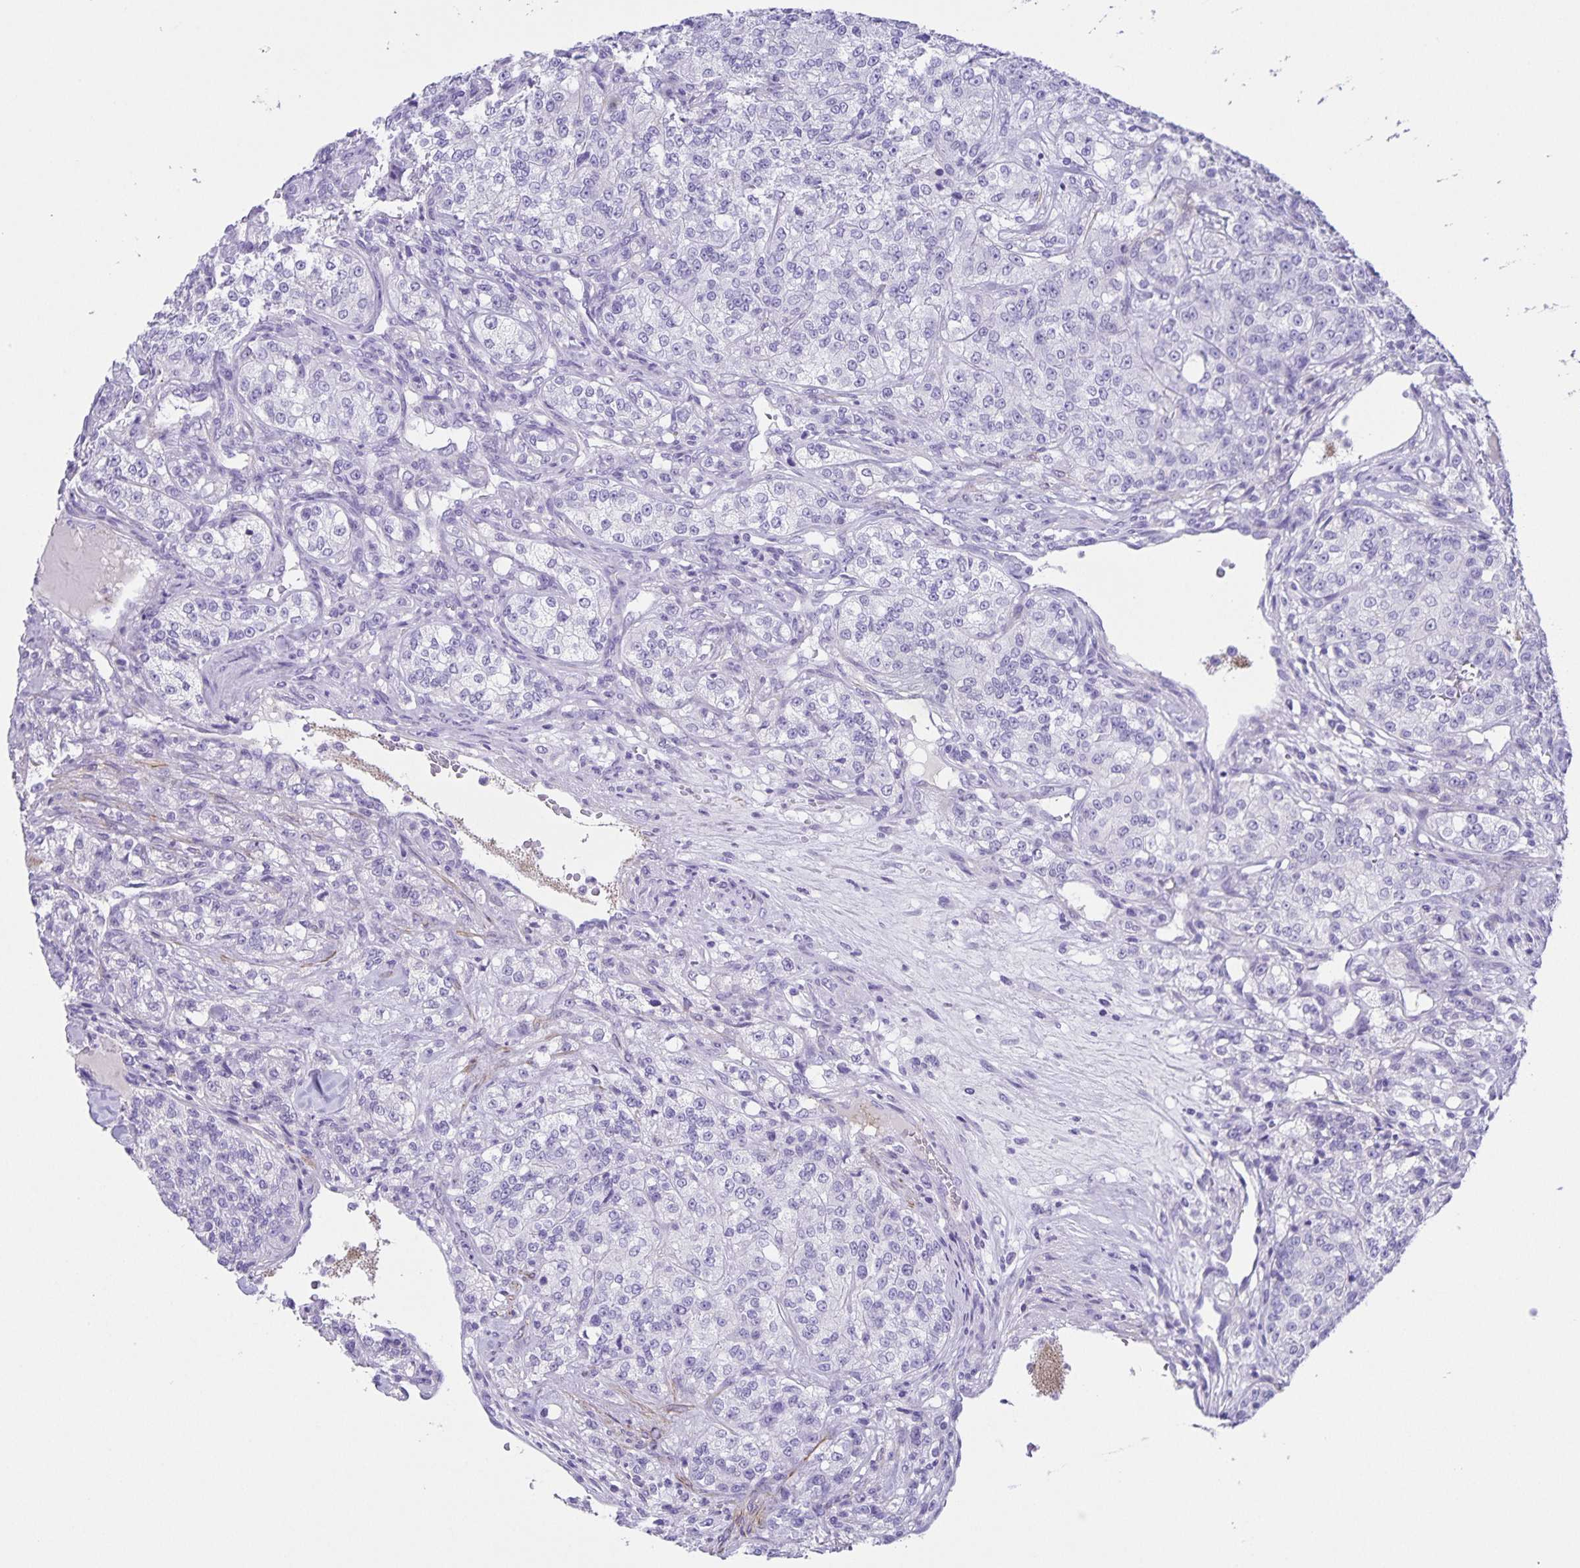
{"staining": {"intensity": "negative", "quantity": "none", "location": "none"}, "tissue": "renal cancer", "cell_type": "Tumor cells", "image_type": "cancer", "snomed": [{"axis": "morphology", "description": "Adenocarcinoma, NOS"}, {"axis": "topography", "description": "Kidney"}], "caption": "An immunohistochemistry photomicrograph of renal adenocarcinoma is shown. There is no staining in tumor cells of renal adenocarcinoma.", "gene": "UBQLN3", "patient": {"sex": "female", "age": 63}}